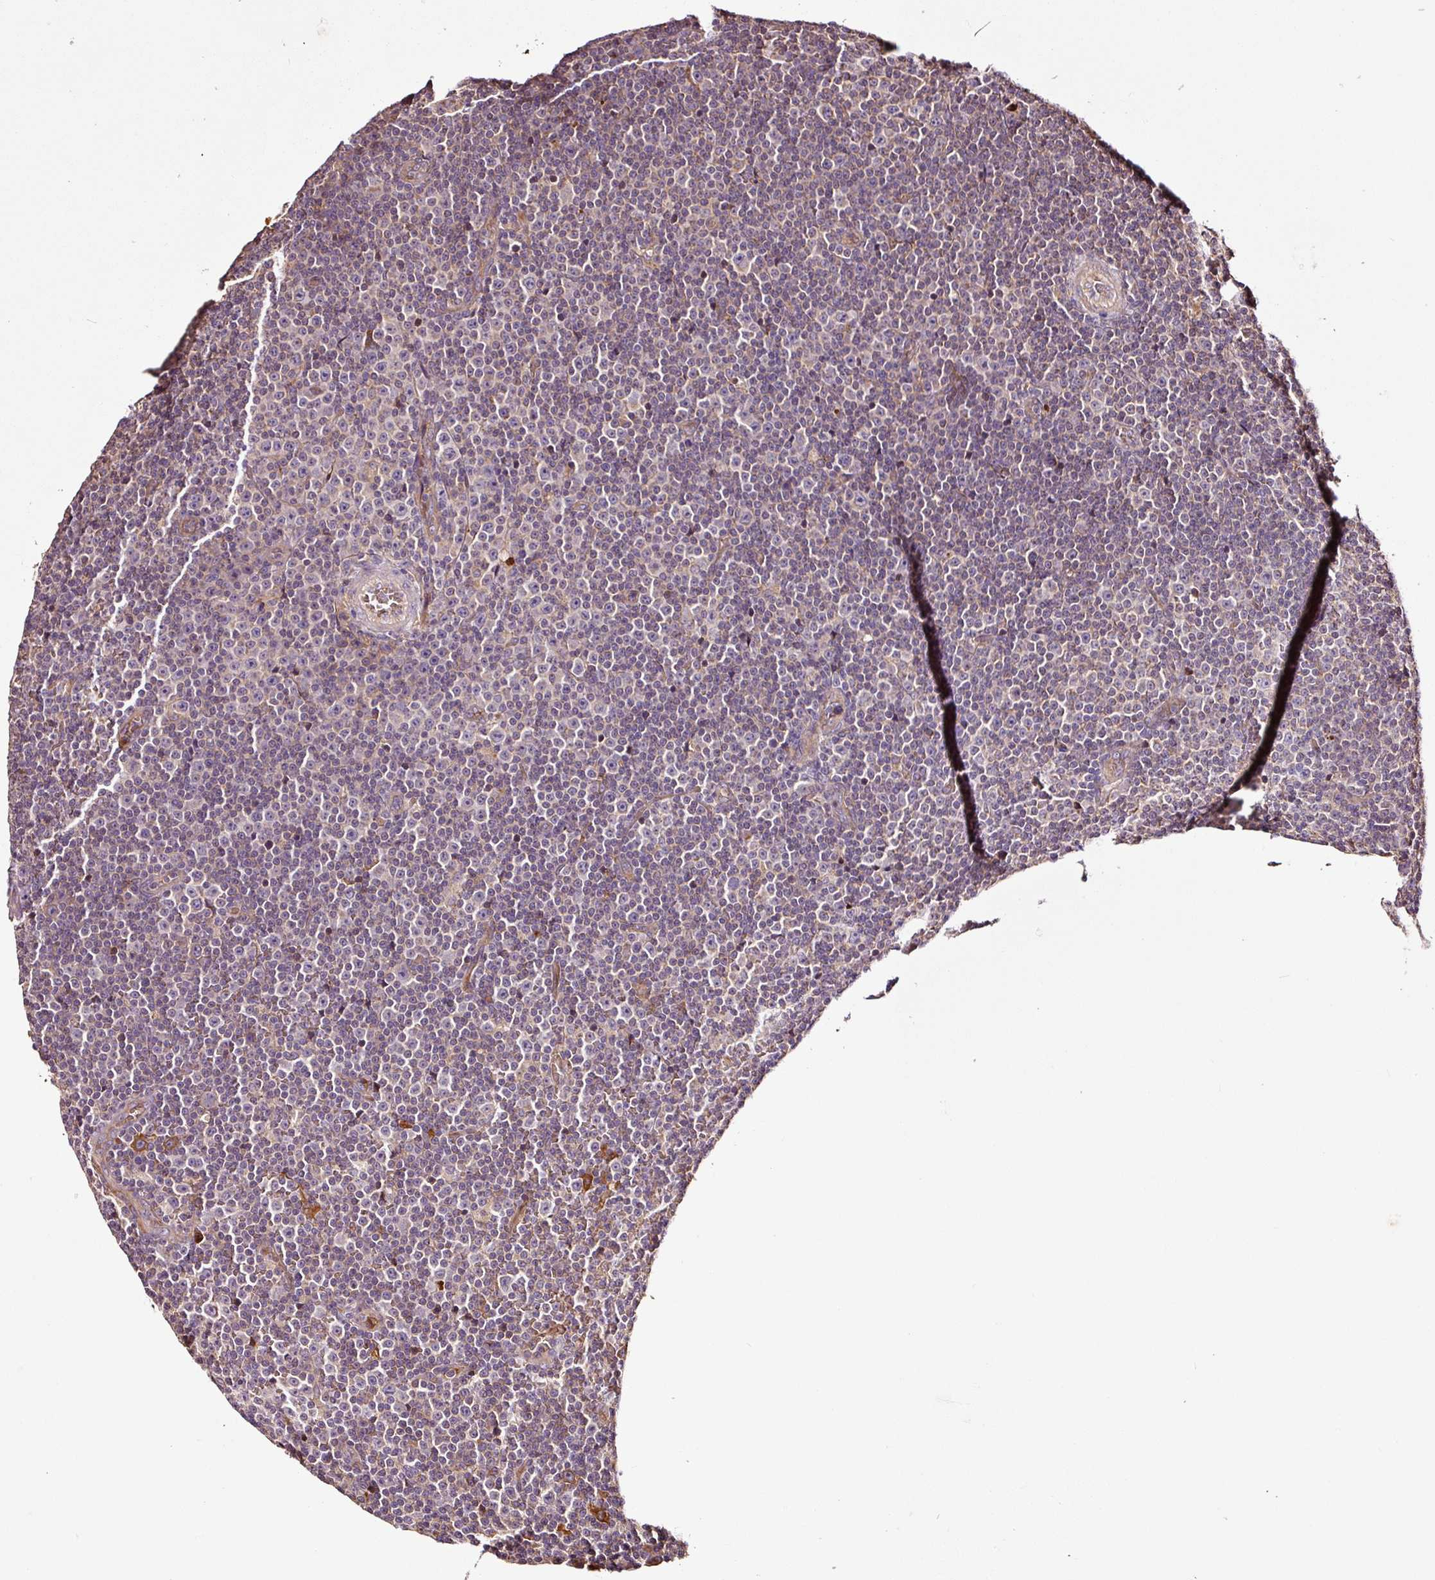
{"staining": {"intensity": "negative", "quantity": "none", "location": "none"}, "tissue": "lymphoma", "cell_type": "Tumor cells", "image_type": "cancer", "snomed": [{"axis": "morphology", "description": "Malignant lymphoma, non-Hodgkin's type, Low grade"}, {"axis": "topography", "description": "Lymph node"}], "caption": "IHC of lymphoma demonstrates no staining in tumor cells.", "gene": "PGLYRP2", "patient": {"sex": "female", "age": 67}}